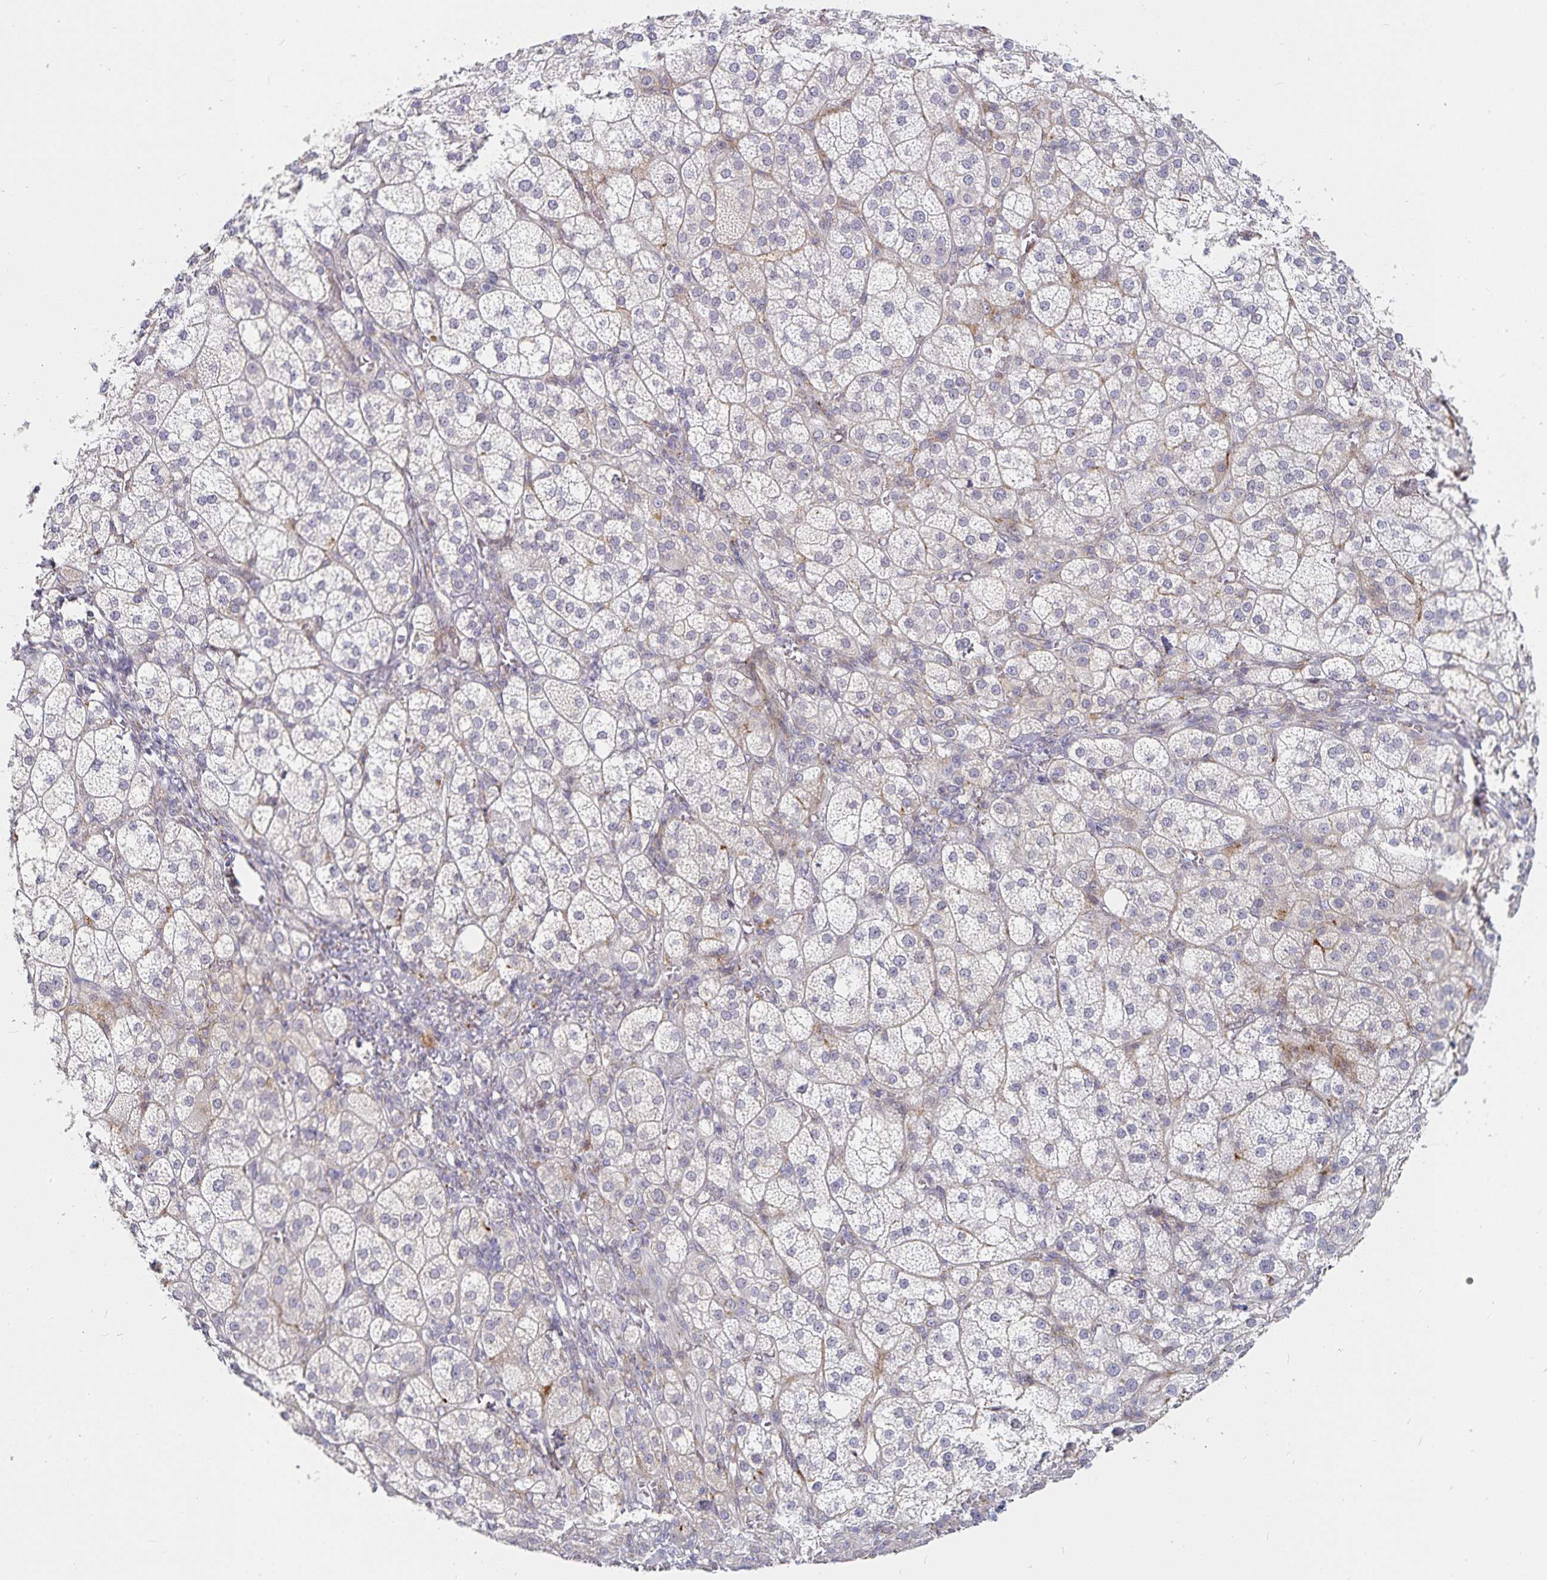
{"staining": {"intensity": "weak", "quantity": "<25%", "location": "cytoplasmic/membranous"}, "tissue": "adrenal gland", "cell_type": "Glandular cells", "image_type": "normal", "snomed": [{"axis": "morphology", "description": "Normal tissue, NOS"}, {"axis": "topography", "description": "Adrenal gland"}], "caption": "A high-resolution histopathology image shows IHC staining of benign adrenal gland, which reveals no significant staining in glandular cells.", "gene": "S100G", "patient": {"sex": "female", "age": 60}}